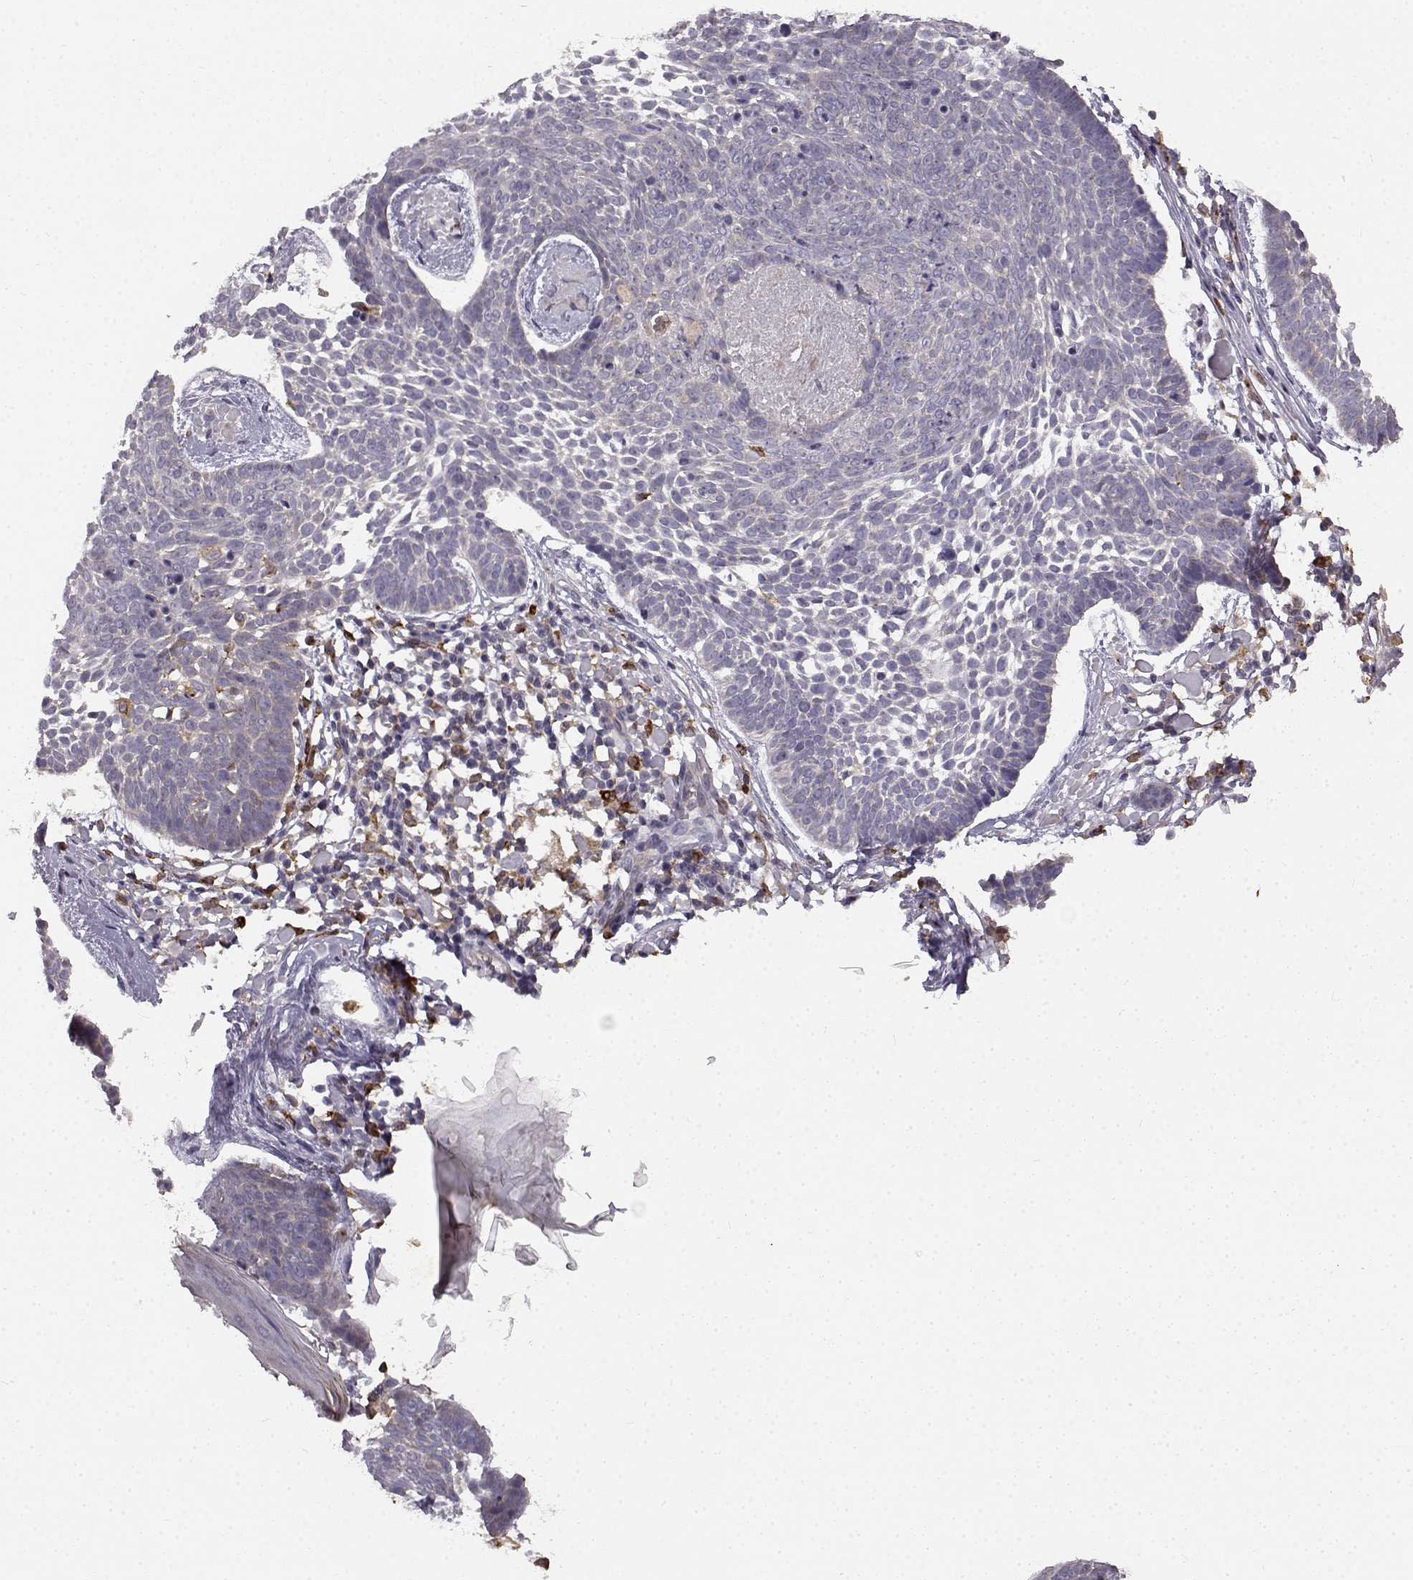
{"staining": {"intensity": "negative", "quantity": "none", "location": "none"}, "tissue": "skin cancer", "cell_type": "Tumor cells", "image_type": "cancer", "snomed": [{"axis": "morphology", "description": "Basal cell carcinoma"}, {"axis": "topography", "description": "Skin"}], "caption": "Tumor cells show no significant protein positivity in skin cancer.", "gene": "SPAG17", "patient": {"sex": "male", "age": 85}}